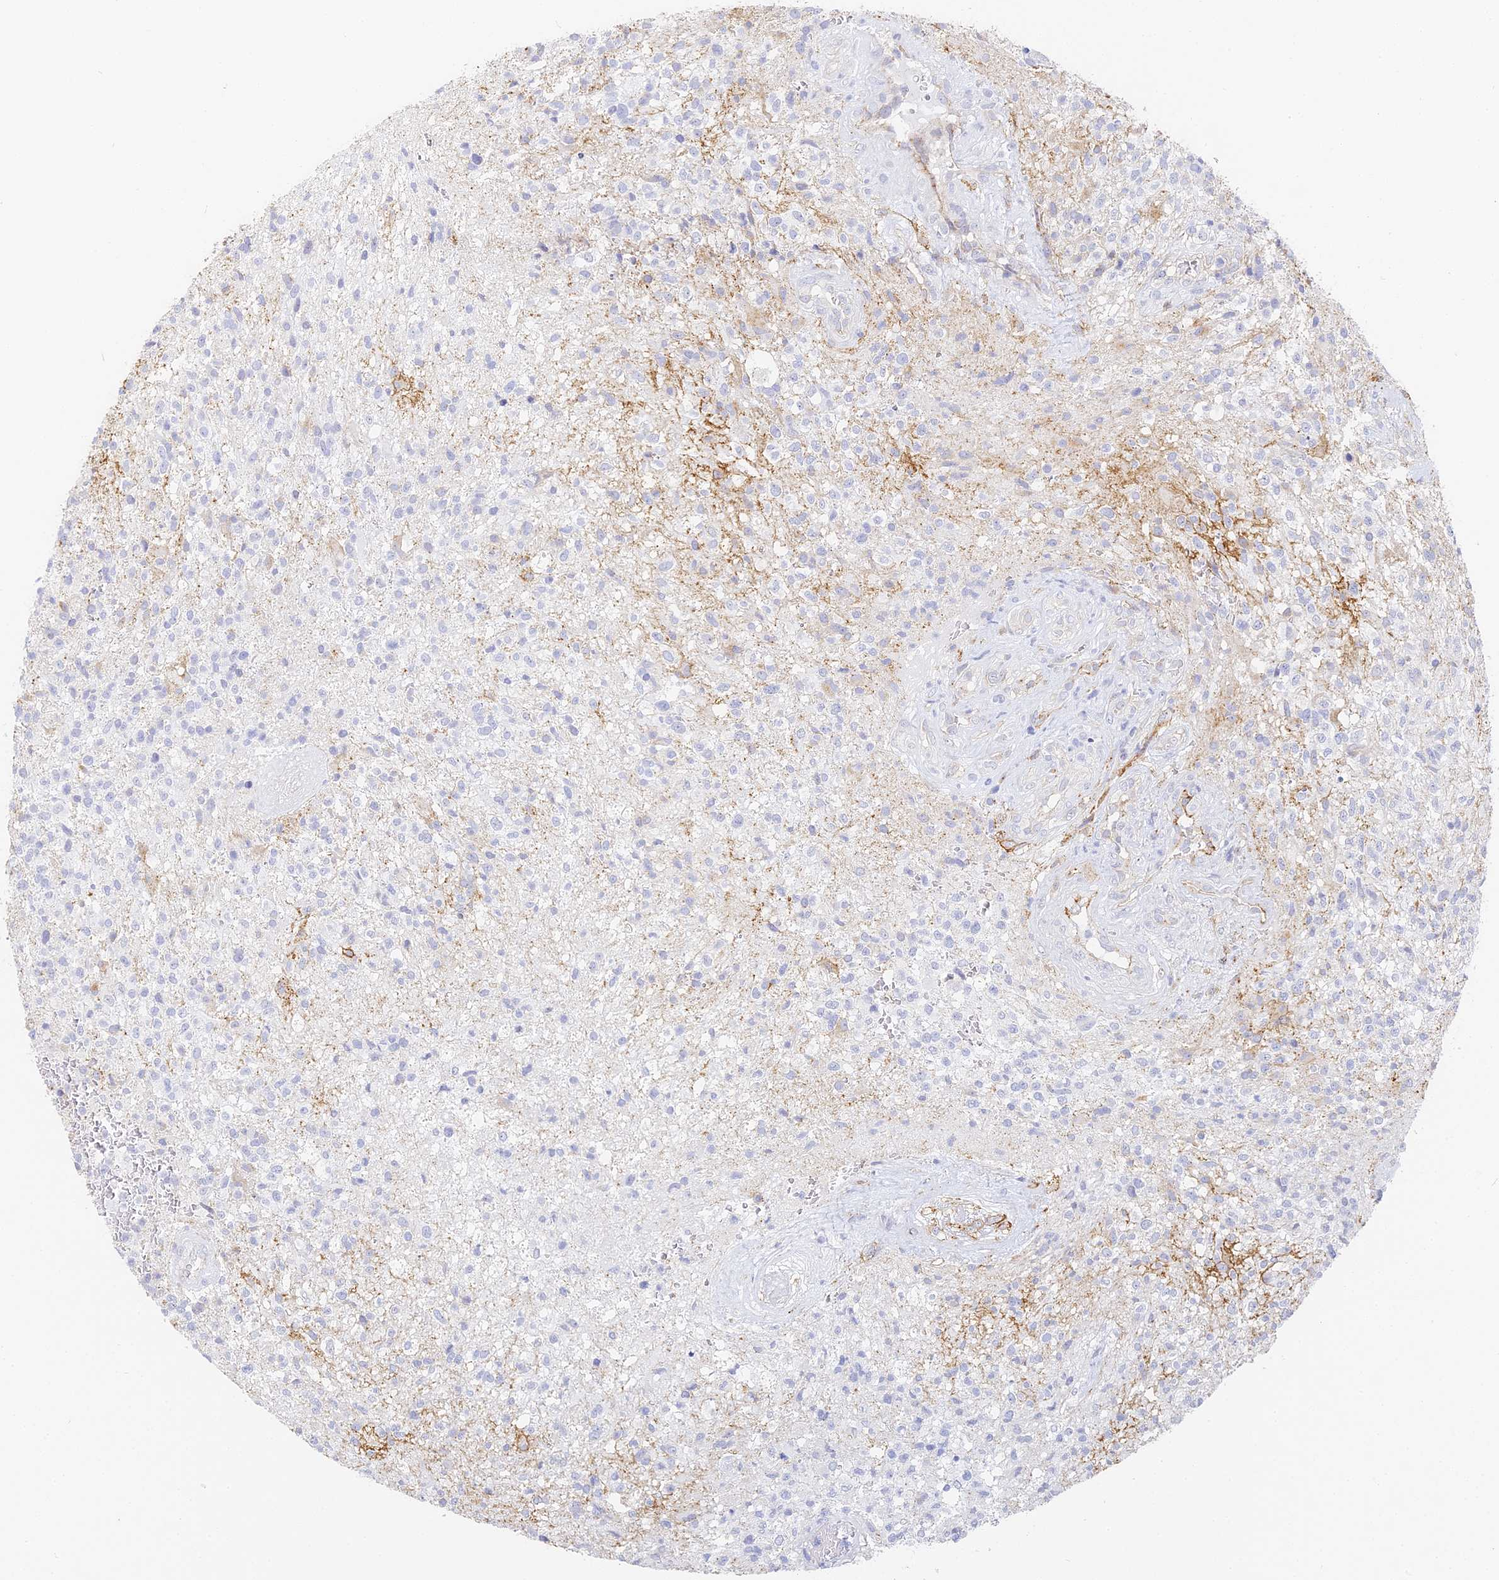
{"staining": {"intensity": "negative", "quantity": "none", "location": "none"}, "tissue": "glioma", "cell_type": "Tumor cells", "image_type": "cancer", "snomed": [{"axis": "morphology", "description": "Glioma, malignant, High grade"}, {"axis": "topography", "description": "Brain"}], "caption": "There is no significant positivity in tumor cells of malignant glioma (high-grade).", "gene": "GJA1", "patient": {"sex": "male", "age": 56}}